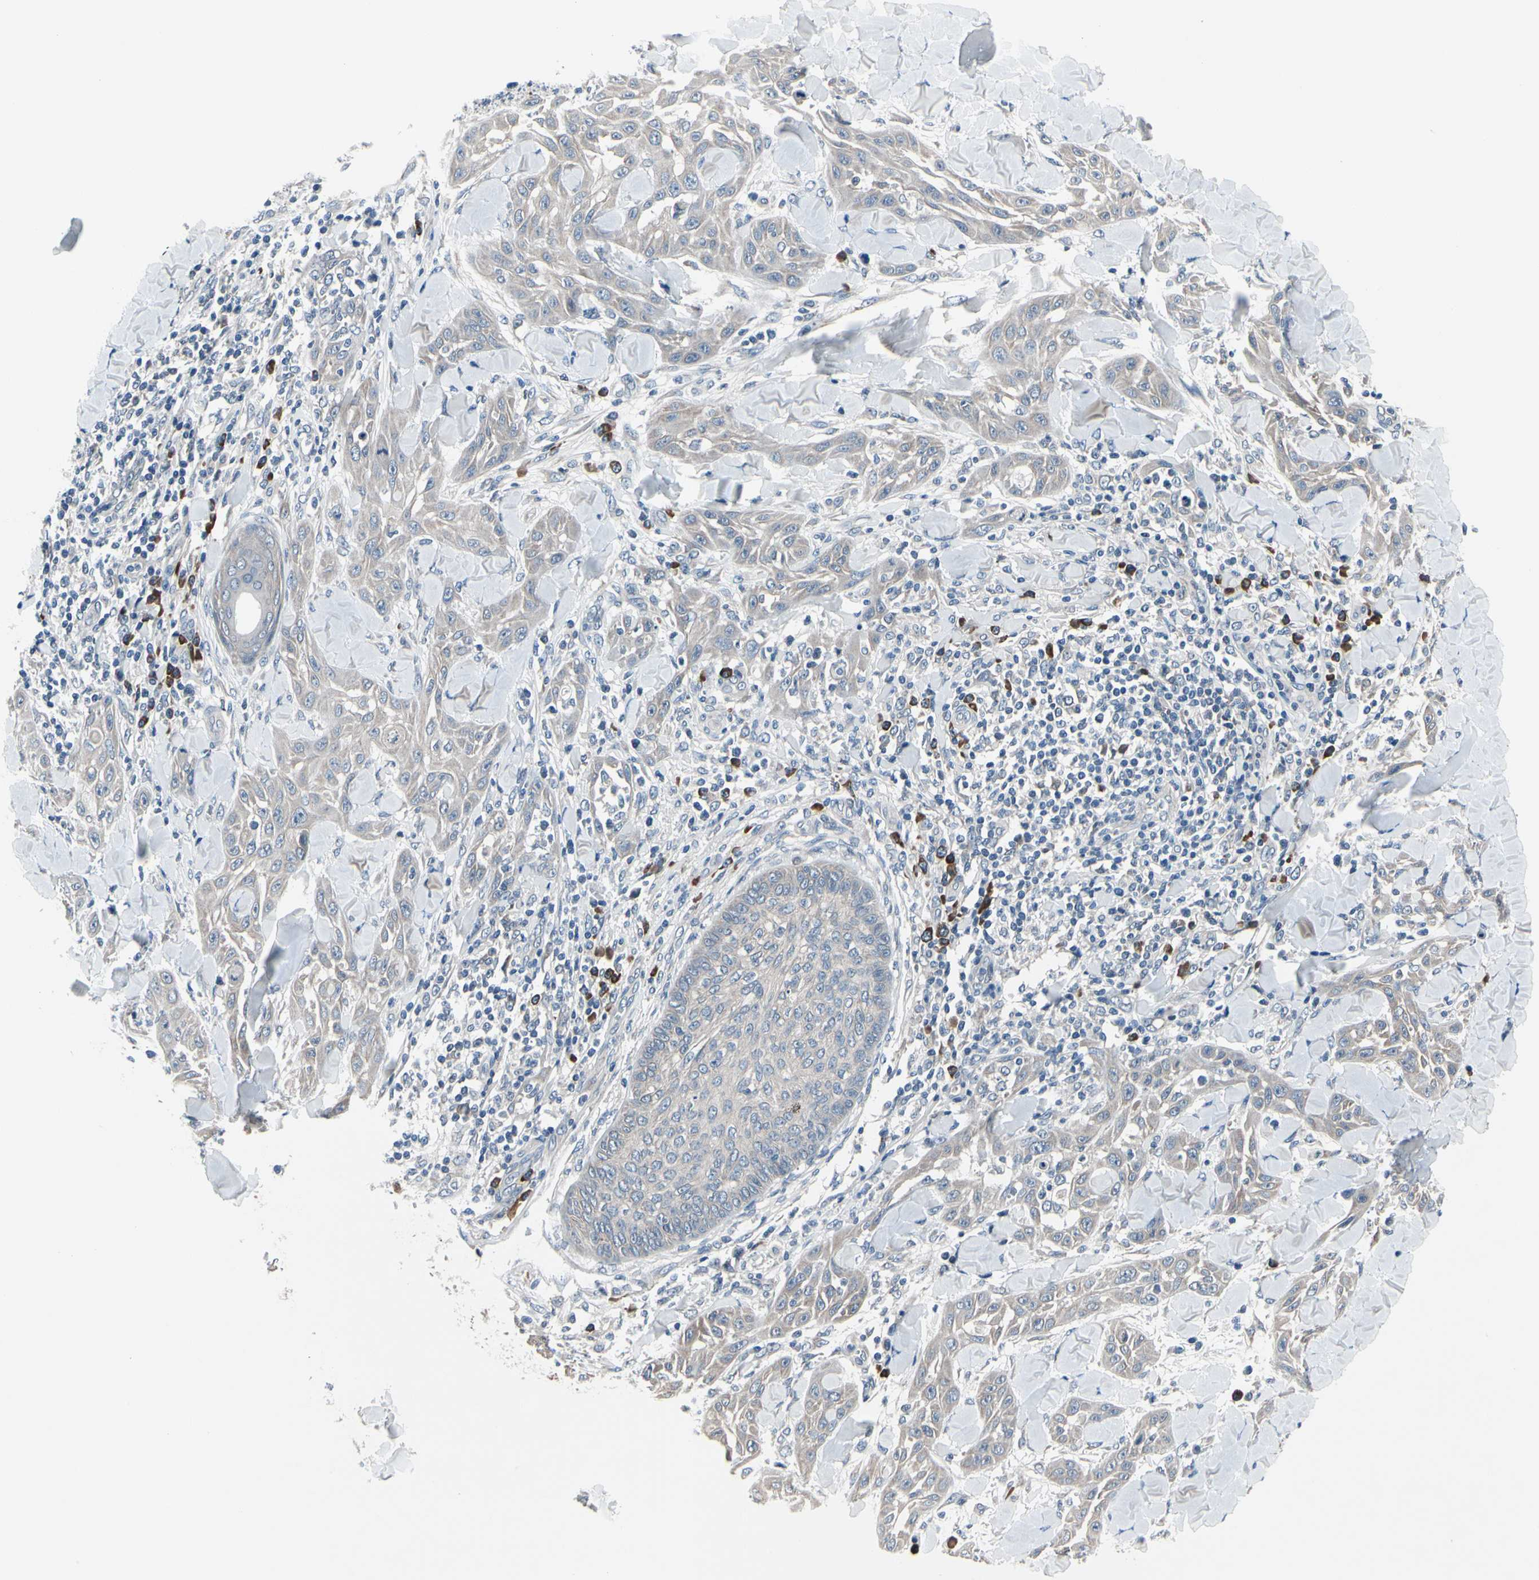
{"staining": {"intensity": "weak", "quantity": "25%-75%", "location": "cytoplasmic/membranous"}, "tissue": "skin cancer", "cell_type": "Tumor cells", "image_type": "cancer", "snomed": [{"axis": "morphology", "description": "Squamous cell carcinoma, NOS"}, {"axis": "topography", "description": "Skin"}], "caption": "Skin squamous cell carcinoma stained for a protein demonstrates weak cytoplasmic/membranous positivity in tumor cells.", "gene": "SELENOK", "patient": {"sex": "male", "age": 24}}